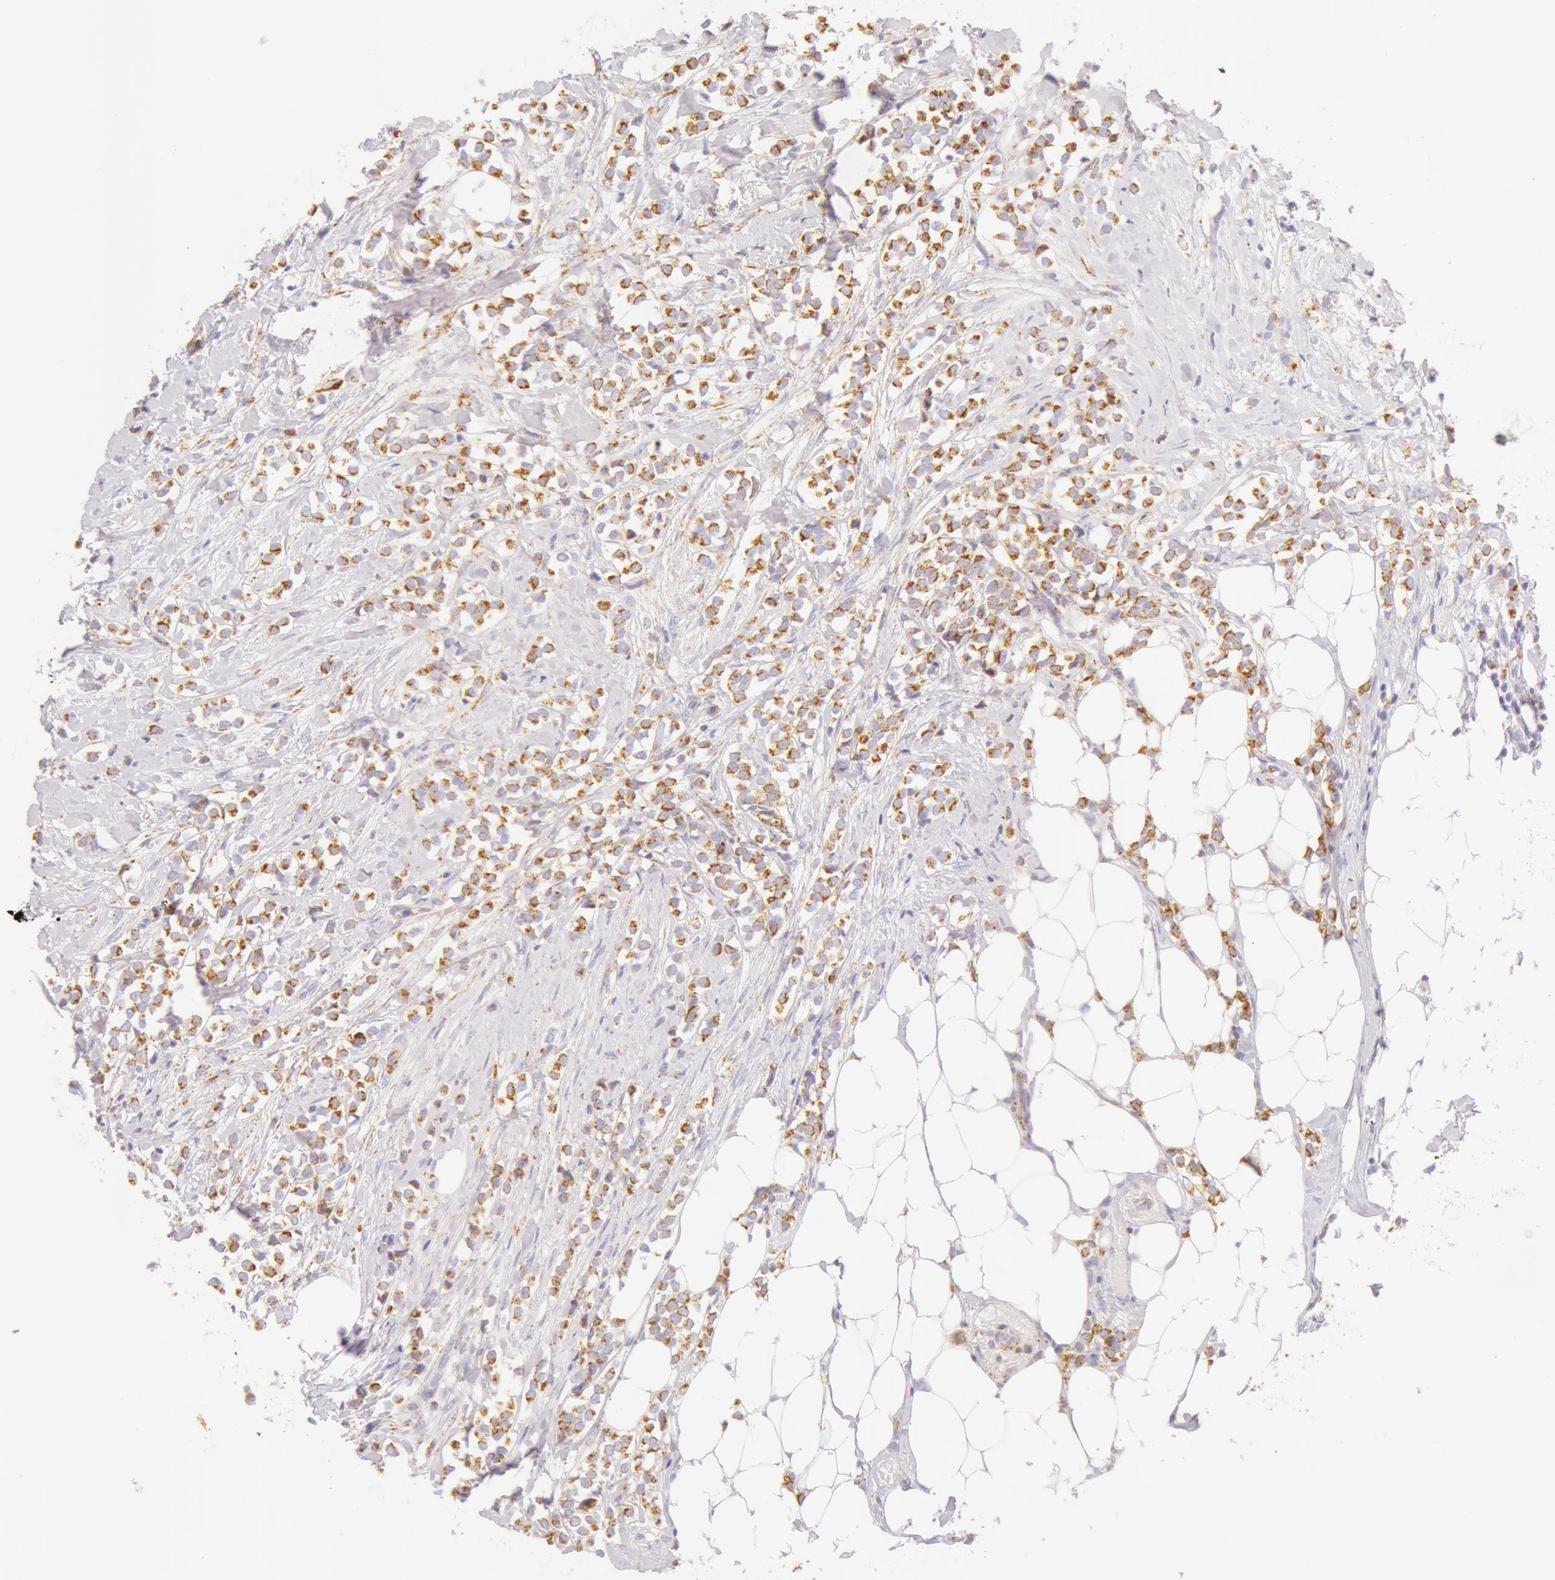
{"staining": {"intensity": "moderate", "quantity": ">75%", "location": "cytoplasmic/membranous"}, "tissue": "breast cancer", "cell_type": "Tumor cells", "image_type": "cancer", "snomed": [{"axis": "morphology", "description": "Lobular carcinoma"}, {"axis": "topography", "description": "Breast"}], "caption": "There is medium levels of moderate cytoplasmic/membranous staining in tumor cells of breast lobular carcinoma, as demonstrated by immunohistochemical staining (brown color).", "gene": "ATP5F1B", "patient": {"sex": "female", "age": 56}}